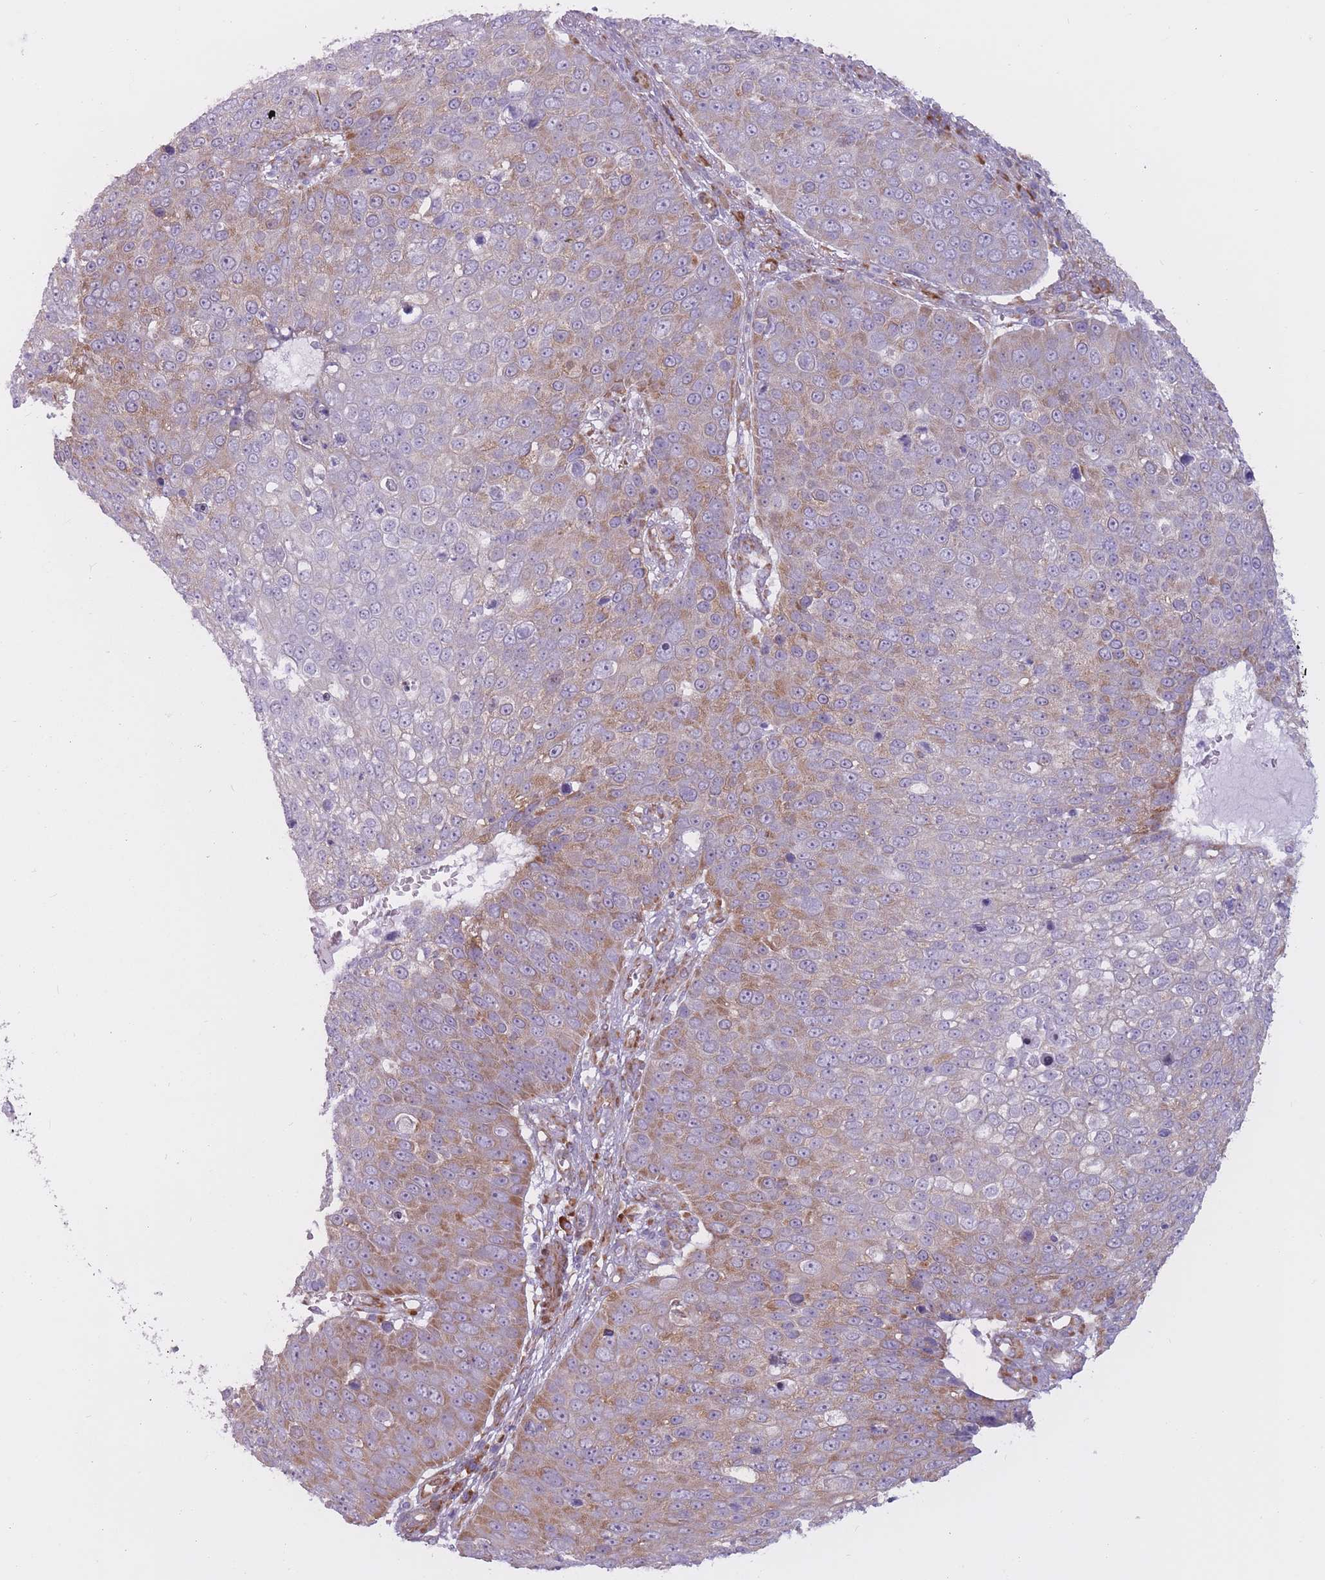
{"staining": {"intensity": "moderate", "quantity": "25%-75%", "location": "cytoplasmic/membranous"}, "tissue": "skin cancer", "cell_type": "Tumor cells", "image_type": "cancer", "snomed": [{"axis": "morphology", "description": "Squamous cell carcinoma, NOS"}, {"axis": "topography", "description": "Skin"}], "caption": "Tumor cells exhibit moderate cytoplasmic/membranous expression in approximately 25%-75% of cells in skin cancer.", "gene": "RPL18", "patient": {"sex": "male", "age": 71}}